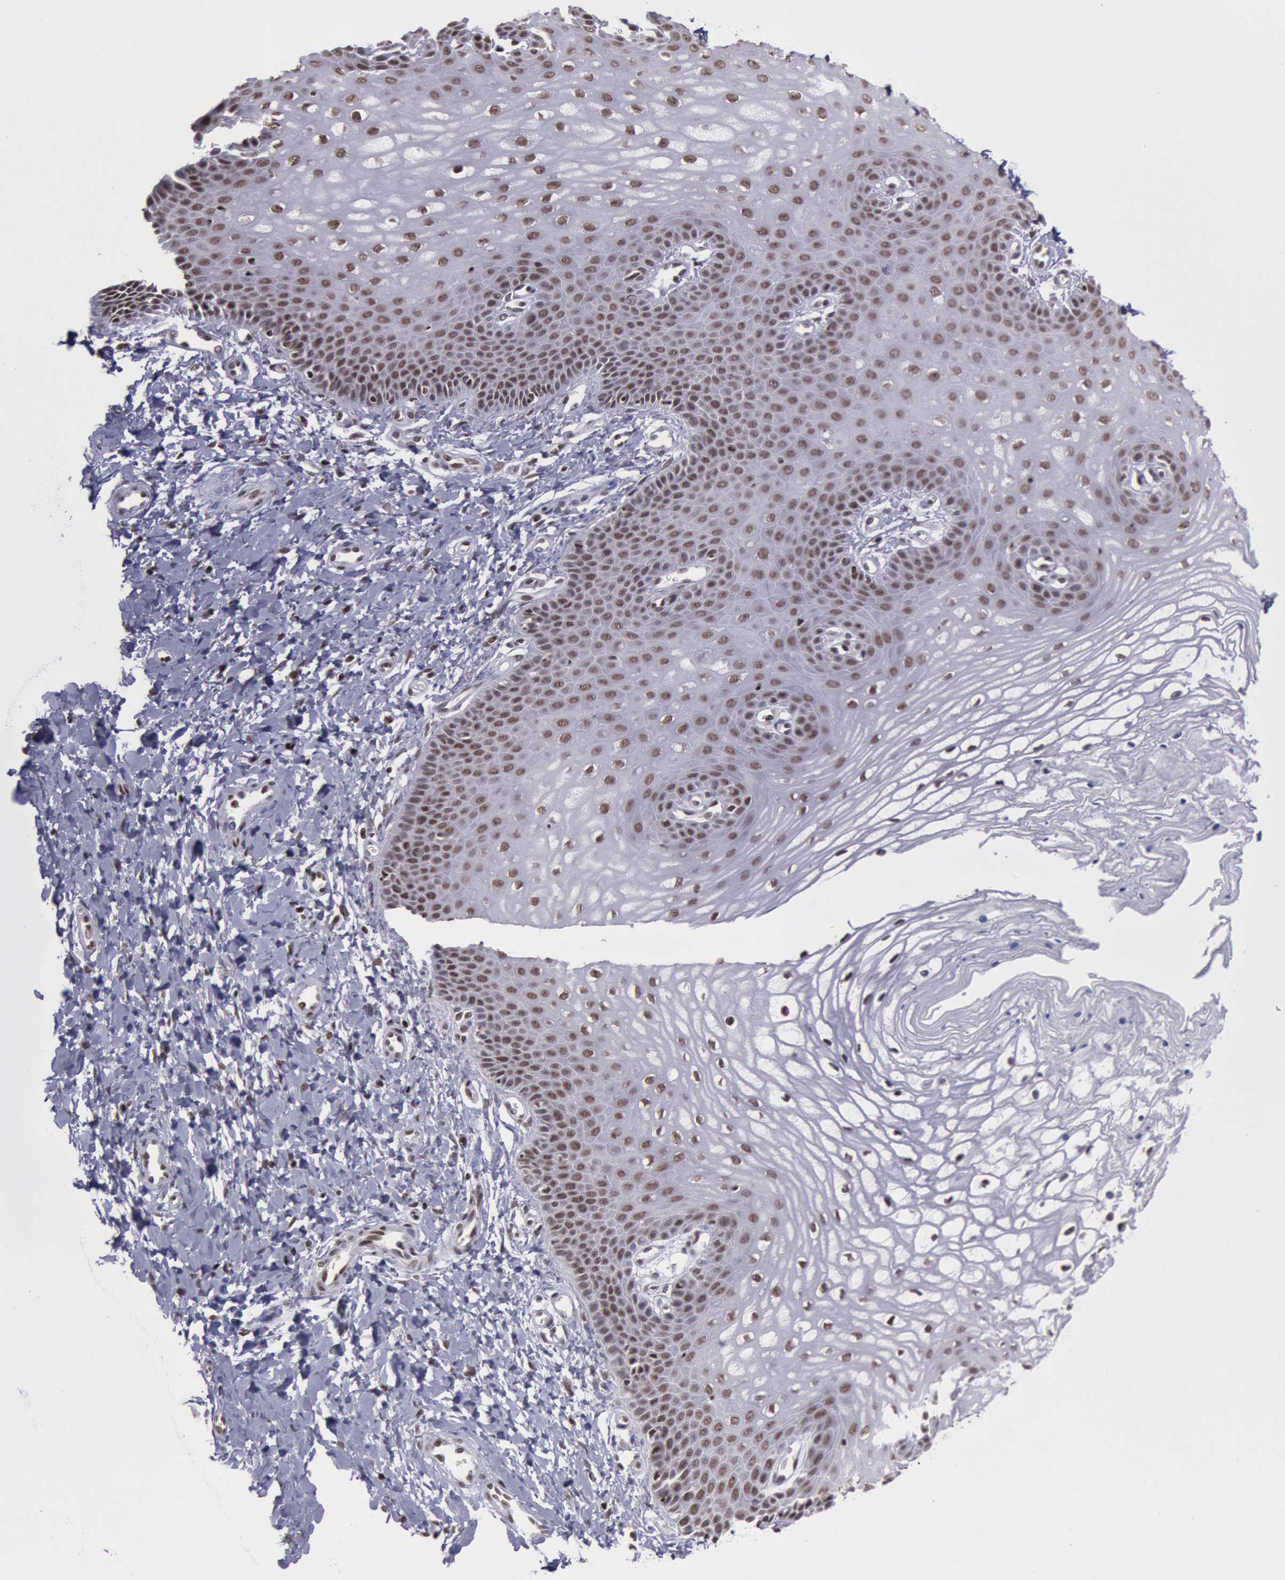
{"staining": {"intensity": "moderate", "quantity": ">75%", "location": "nuclear"}, "tissue": "vagina", "cell_type": "Squamous epithelial cells", "image_type": "normal", "snomed": [{"axis": "morphology", "description": "Normal tissue, NOS"}, {"axis": "topography", "description": "Vagina"}], "caption": "Vagina stained with immunohistochemistry exhibits moderate nuclear positivity in approximately >75% of squamous epithelial cells.", "gene": "NKAP", "patient": {"sex": "female", "age": 68}}